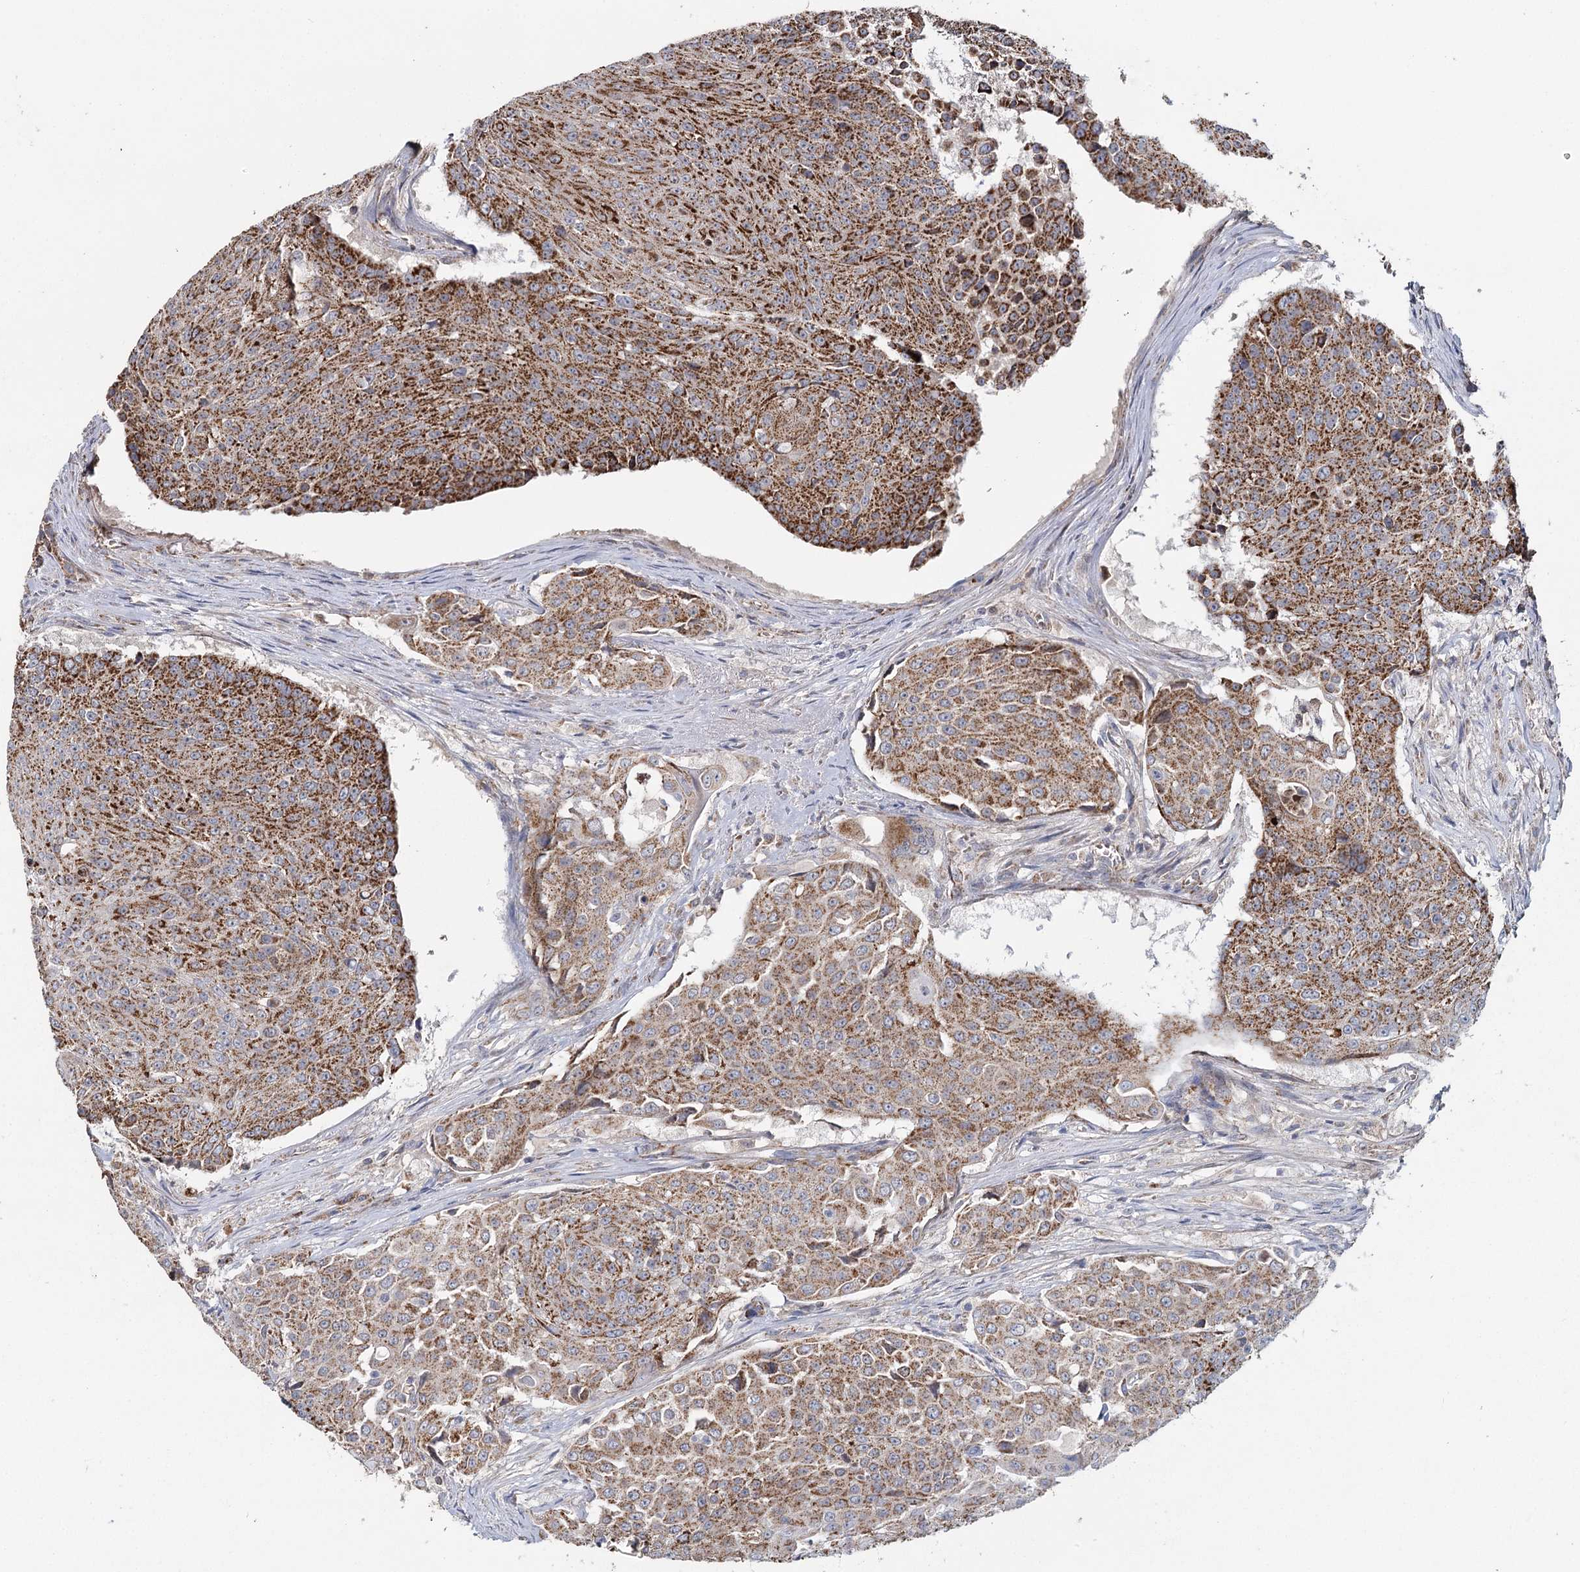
{"staining": {"intensity": "strong", "quantity": ">75%", "location": "cytoplasmic/membranous"}, "tissue": "urothelial cancer", "cell_type": "Tumor cells", "image_type": "cancer", "snomed": [{"axis": "morphology", "description": "Urothelial carcinoma, High grade"}, {"axis": "topography", "description": "Urinary bladder"}], "caption": "Protein analysis of urothelial cancer tissue exhibits strong cytoplasmic/membranous staining in about >75% of tumor cells. (Brightfield microscopy of DAB IHC at high magnification).", "gene": "MRPL44", "patient": {"sex": "female", "age": 63}}